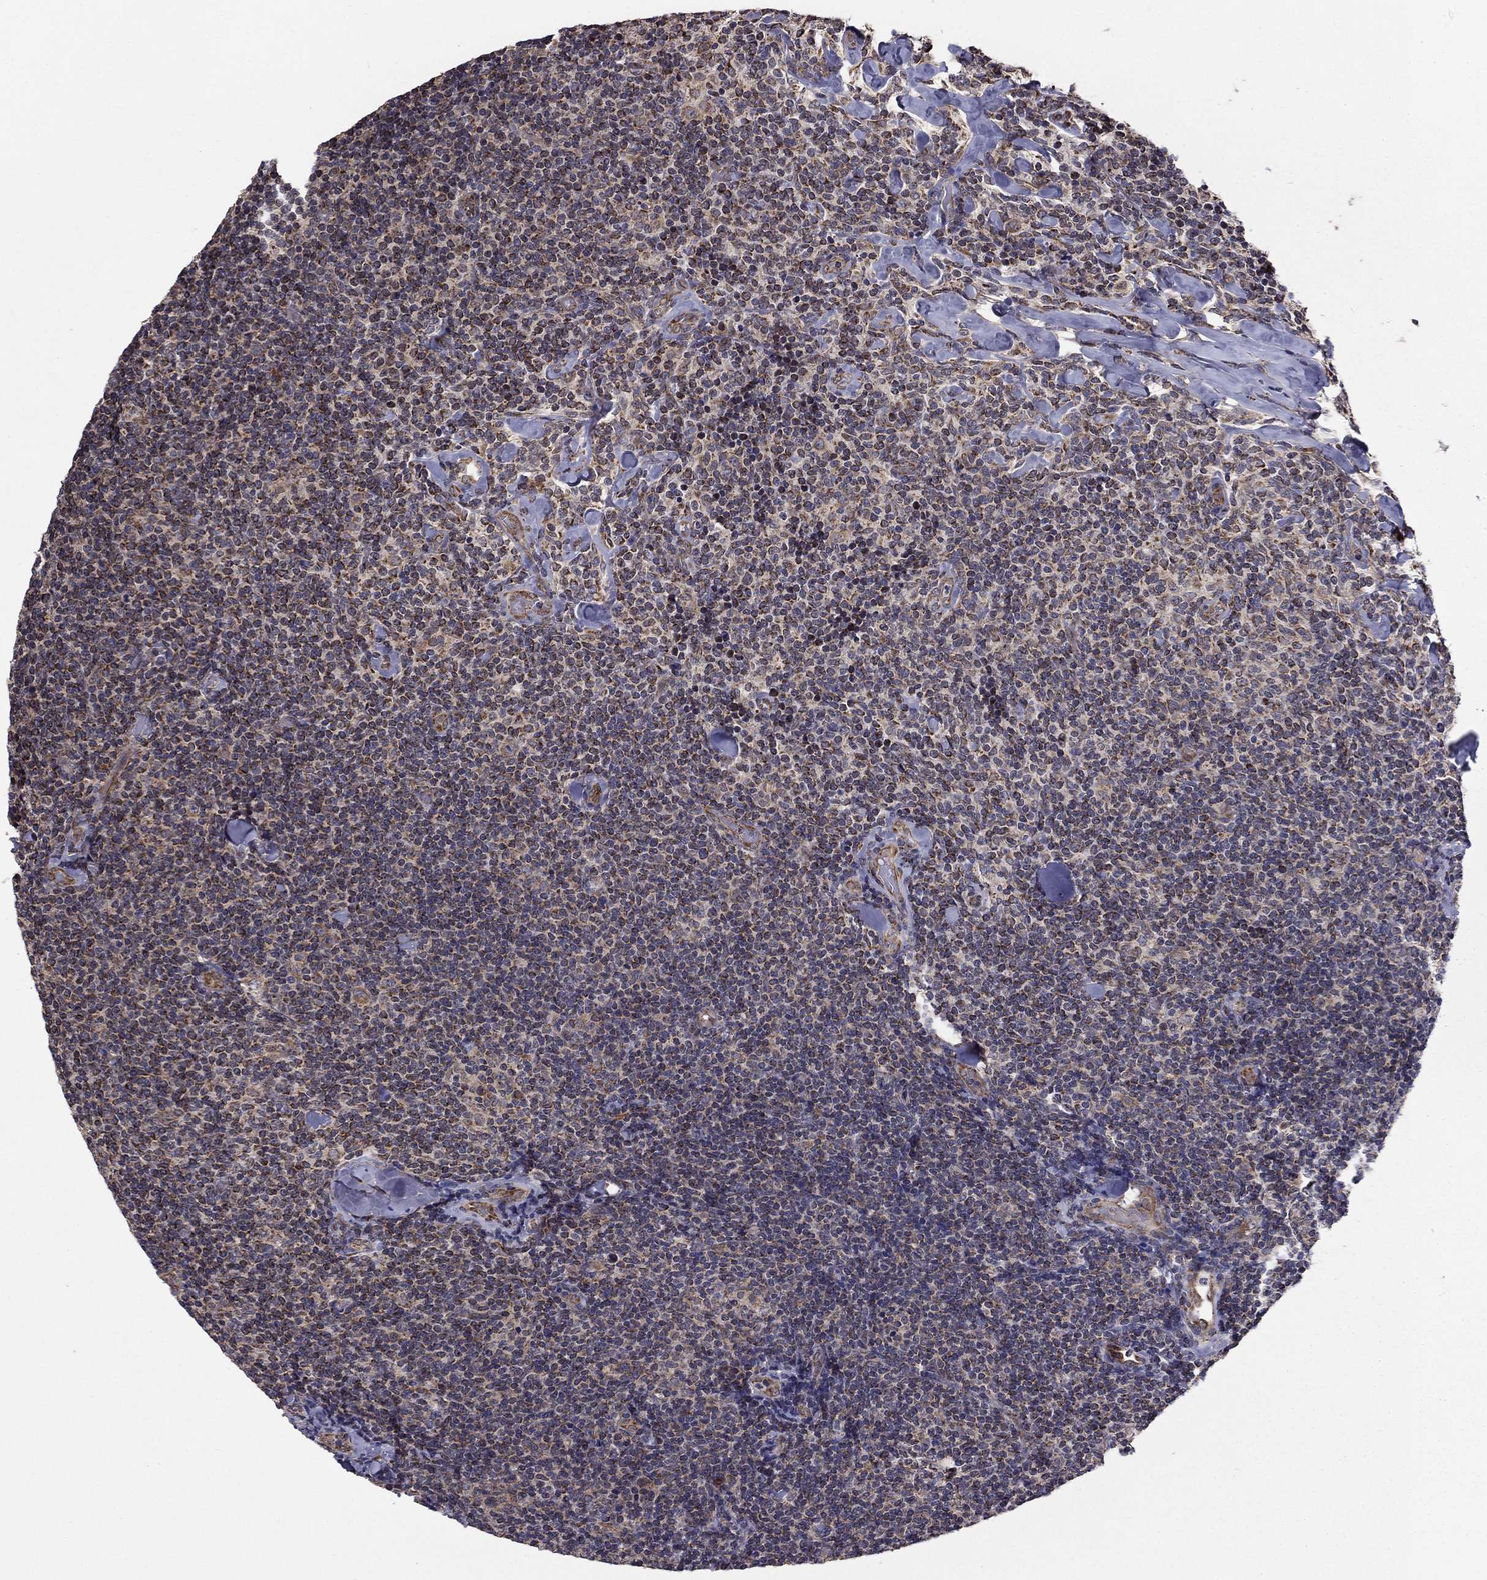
{"staining": {"intensity": "moderate", "quantity": "<25%", "location": "cytoplasmic/membranous"}, "tissue": "lymphoma", "cell_type": "Tumor cells", "image_type": "cancer", "snomed": [{"axis": "morphology", "description": "Malignant lymphoma, non-Hodgkin's type, Low grade"}, {"axis": "topography", "description": "Lymph node"}], "caption": "Brown immunohistochemical staining in lymphoma shows moderate cytoplasmic/membranous expression in approximately <25% of tumor cells. The staining is performed using DAB (3,3'-diaminobenzidine) brown chromogen to label protein expression. The nuclei are counter-stained blue using hematoxylin.", "gene": "NKIRAS1", "patient": {"sex": "female", "age": 56}}